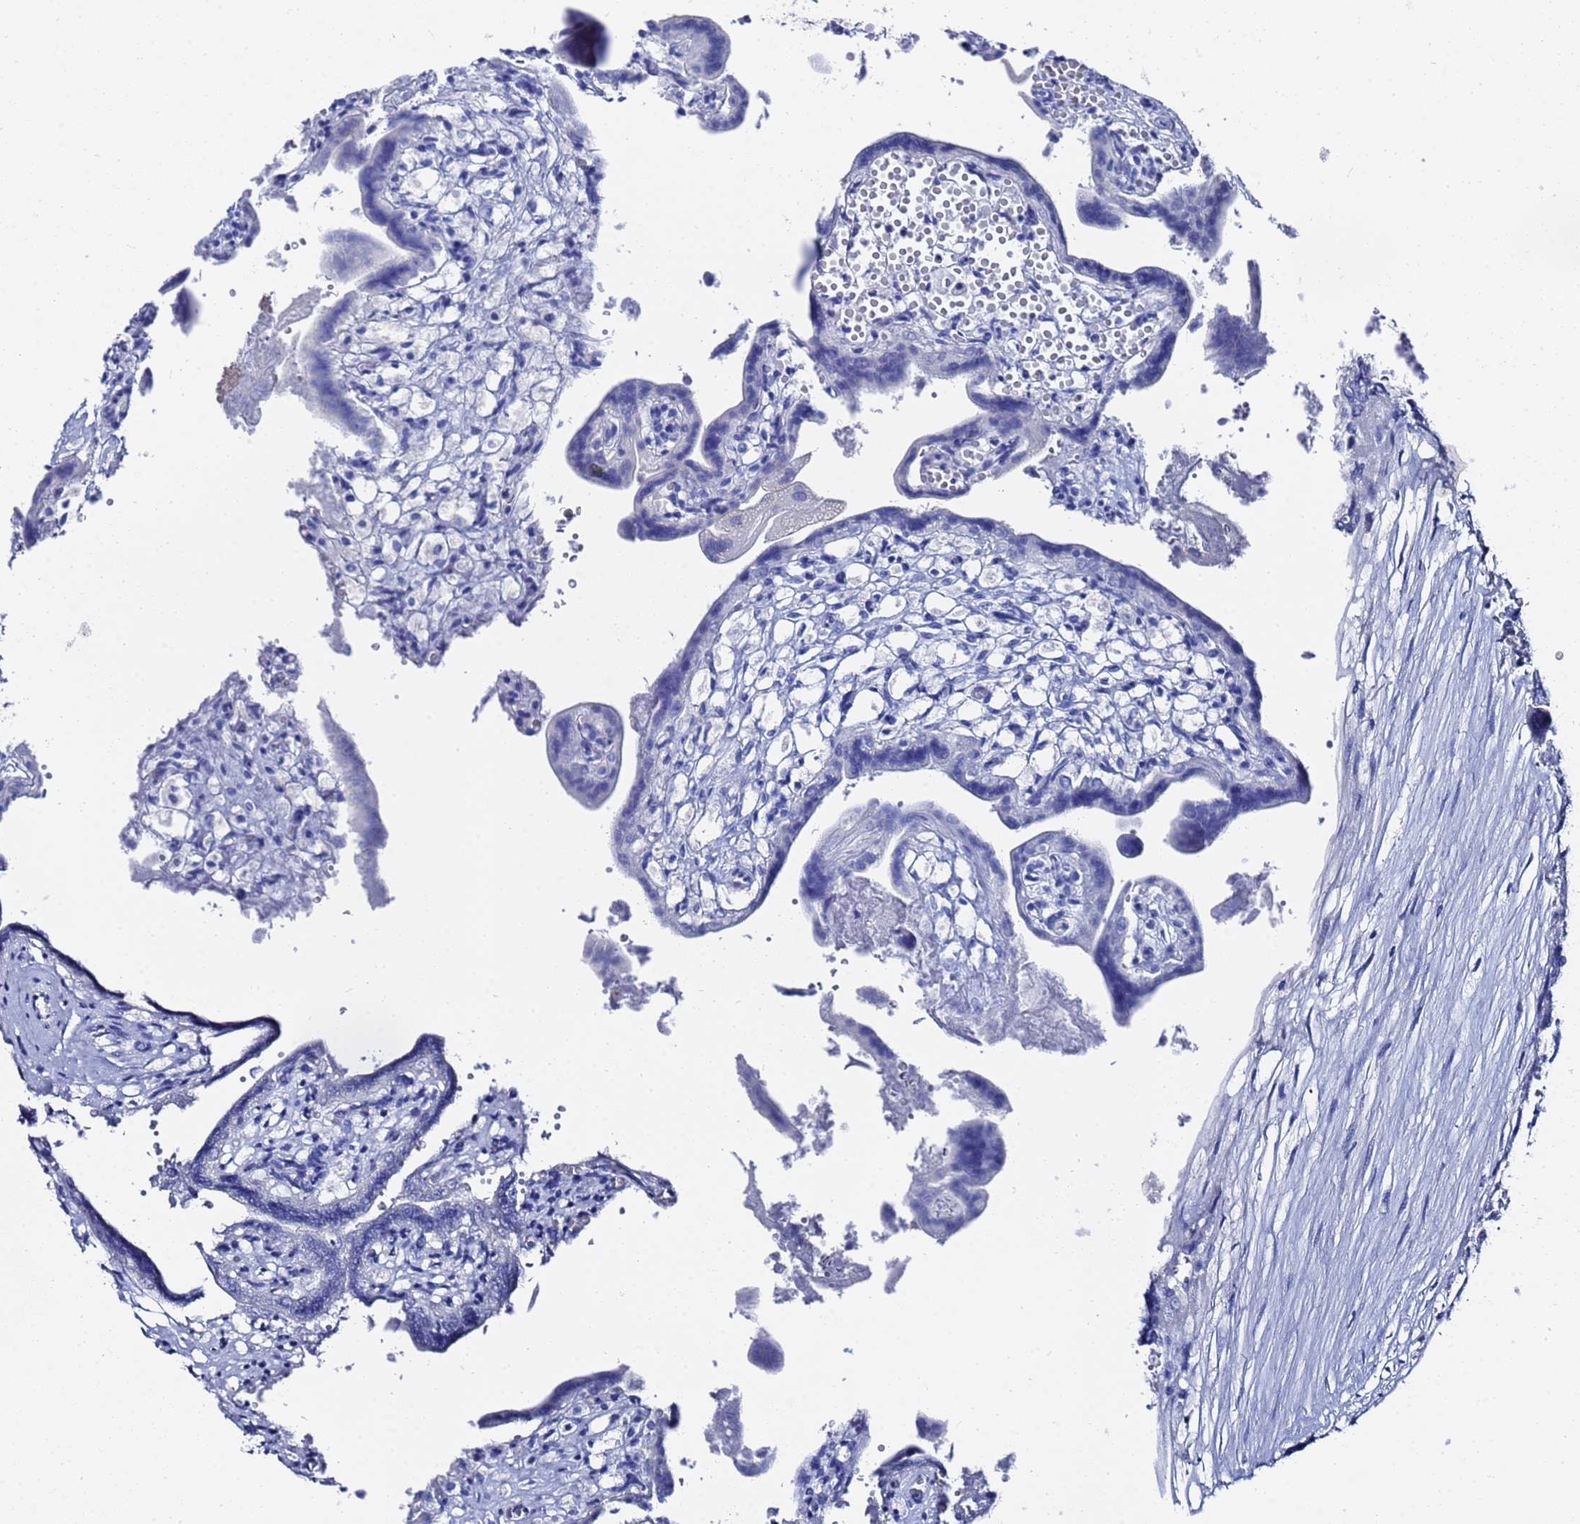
{"staining": {"intensity": "negative", "quantity": "none", "location": "none"}, "tissue": "placenta", "cell_type": "Trophoblastic cells", "image_type": "normal", "snomed": [{"axis": "morphology", "description": "Normal tissue, NOS"}, {"axis": "topography", "description": "Placenta"}], "caption": "Immunohistochemistry of normal placenta demonstrates no staining in trophoblastic cells.", "gene": "GGT1", "patient": {"sex": "female", "age": 37}}